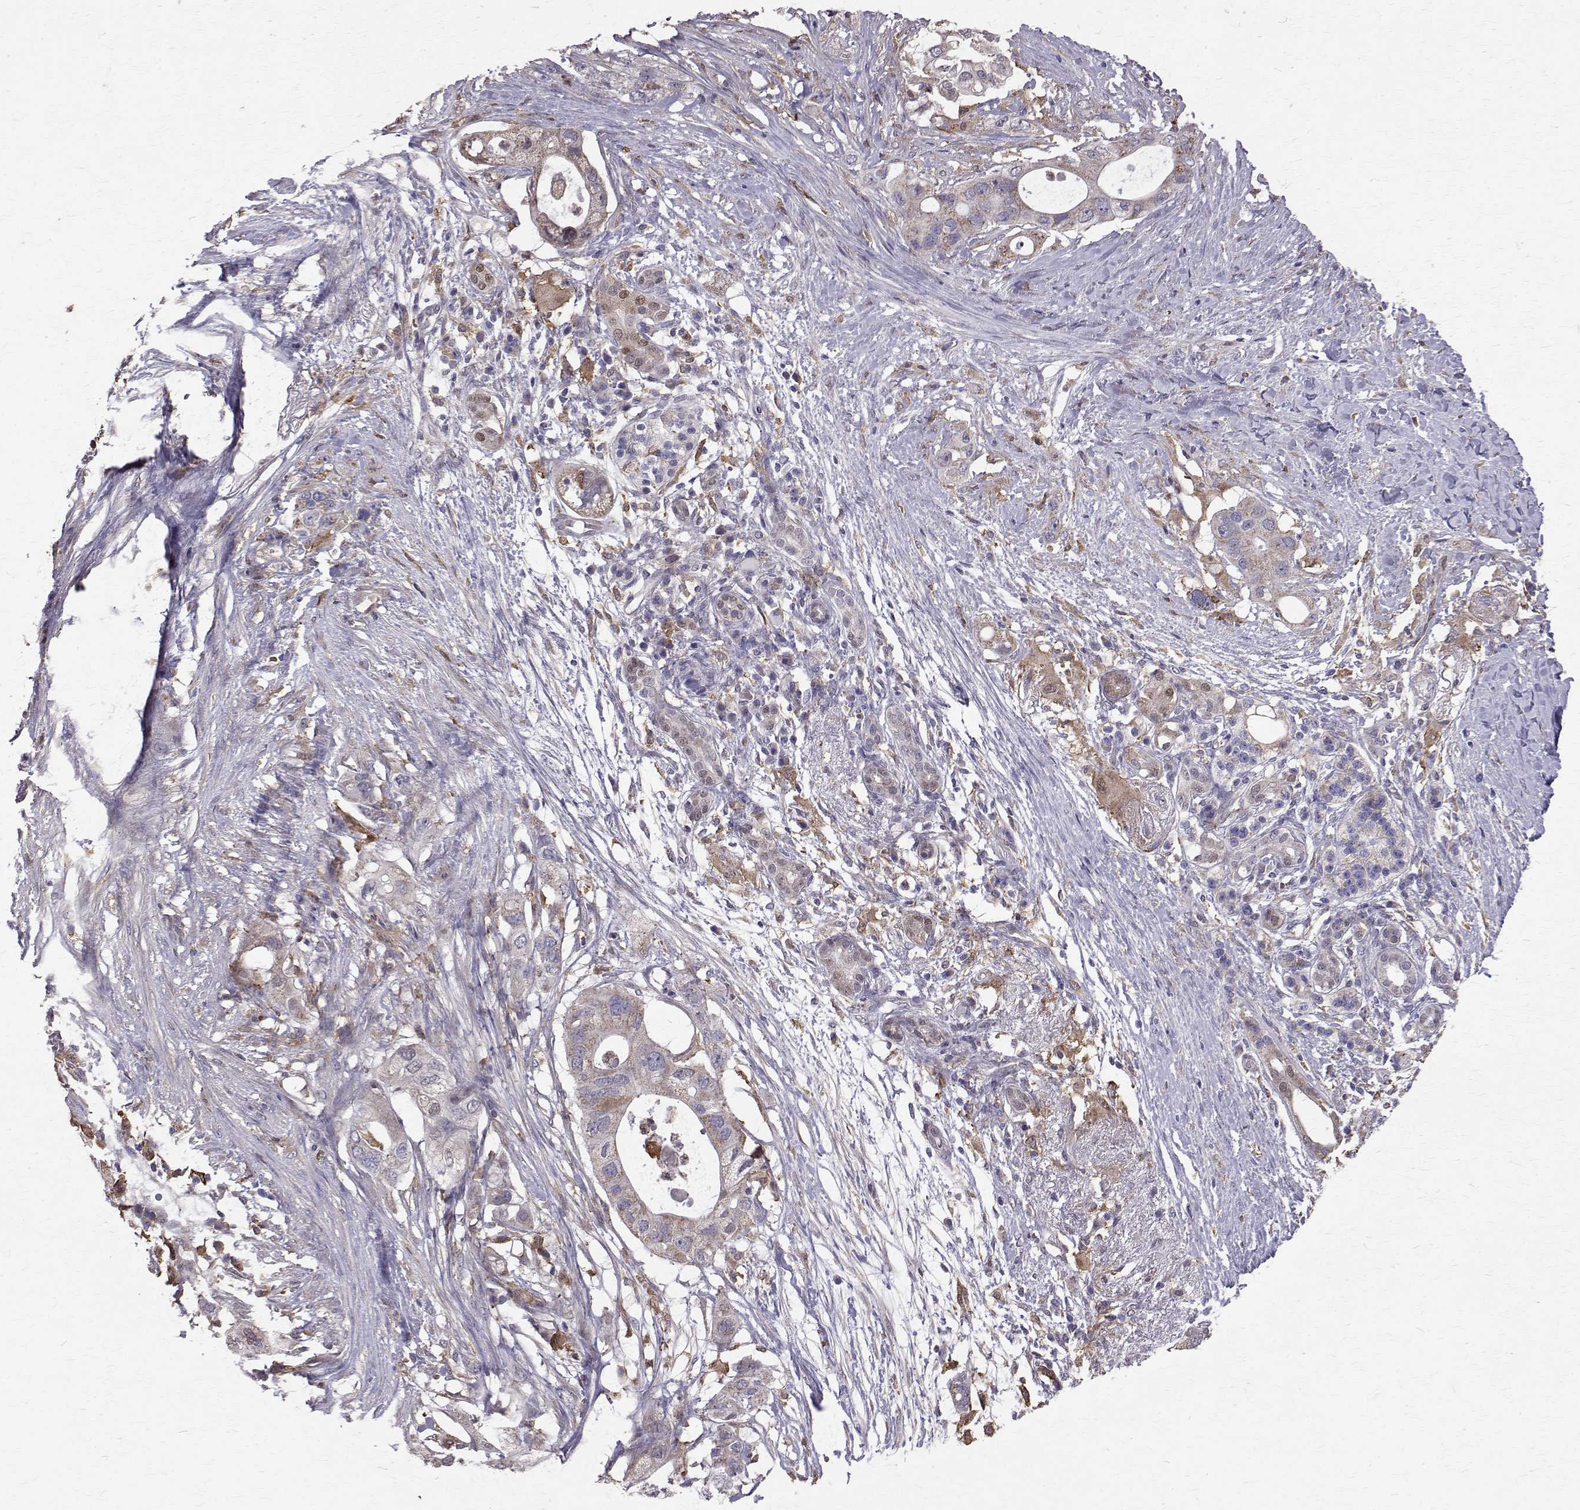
{"staining": {"intensity": "moderate", "quantity": "<25%", "location": "cytoplasmic/membranous,nuclear"}, "tissue": "pancreatic cancer", "cell_type": "Tumor cells", "image_type": "cancer", "snomed": [{"axis": "morphology", "description": "Adenocarcinoma, NOS"}, {"axis": "topography", "description": "Pancreas"}], "caption": "High-magnification brightfield microscopy of pancreatic cancer (adenocarcinoma) stained with DAB (brown) and counterstained with hematoxylin (blue). tumor cells exhibit moderate cytoplasmic/membranous and nuclear expression is seen in about<25% of cells.", "gene": "CCDC89", "patient": {"sex": "female", "age": 72}}